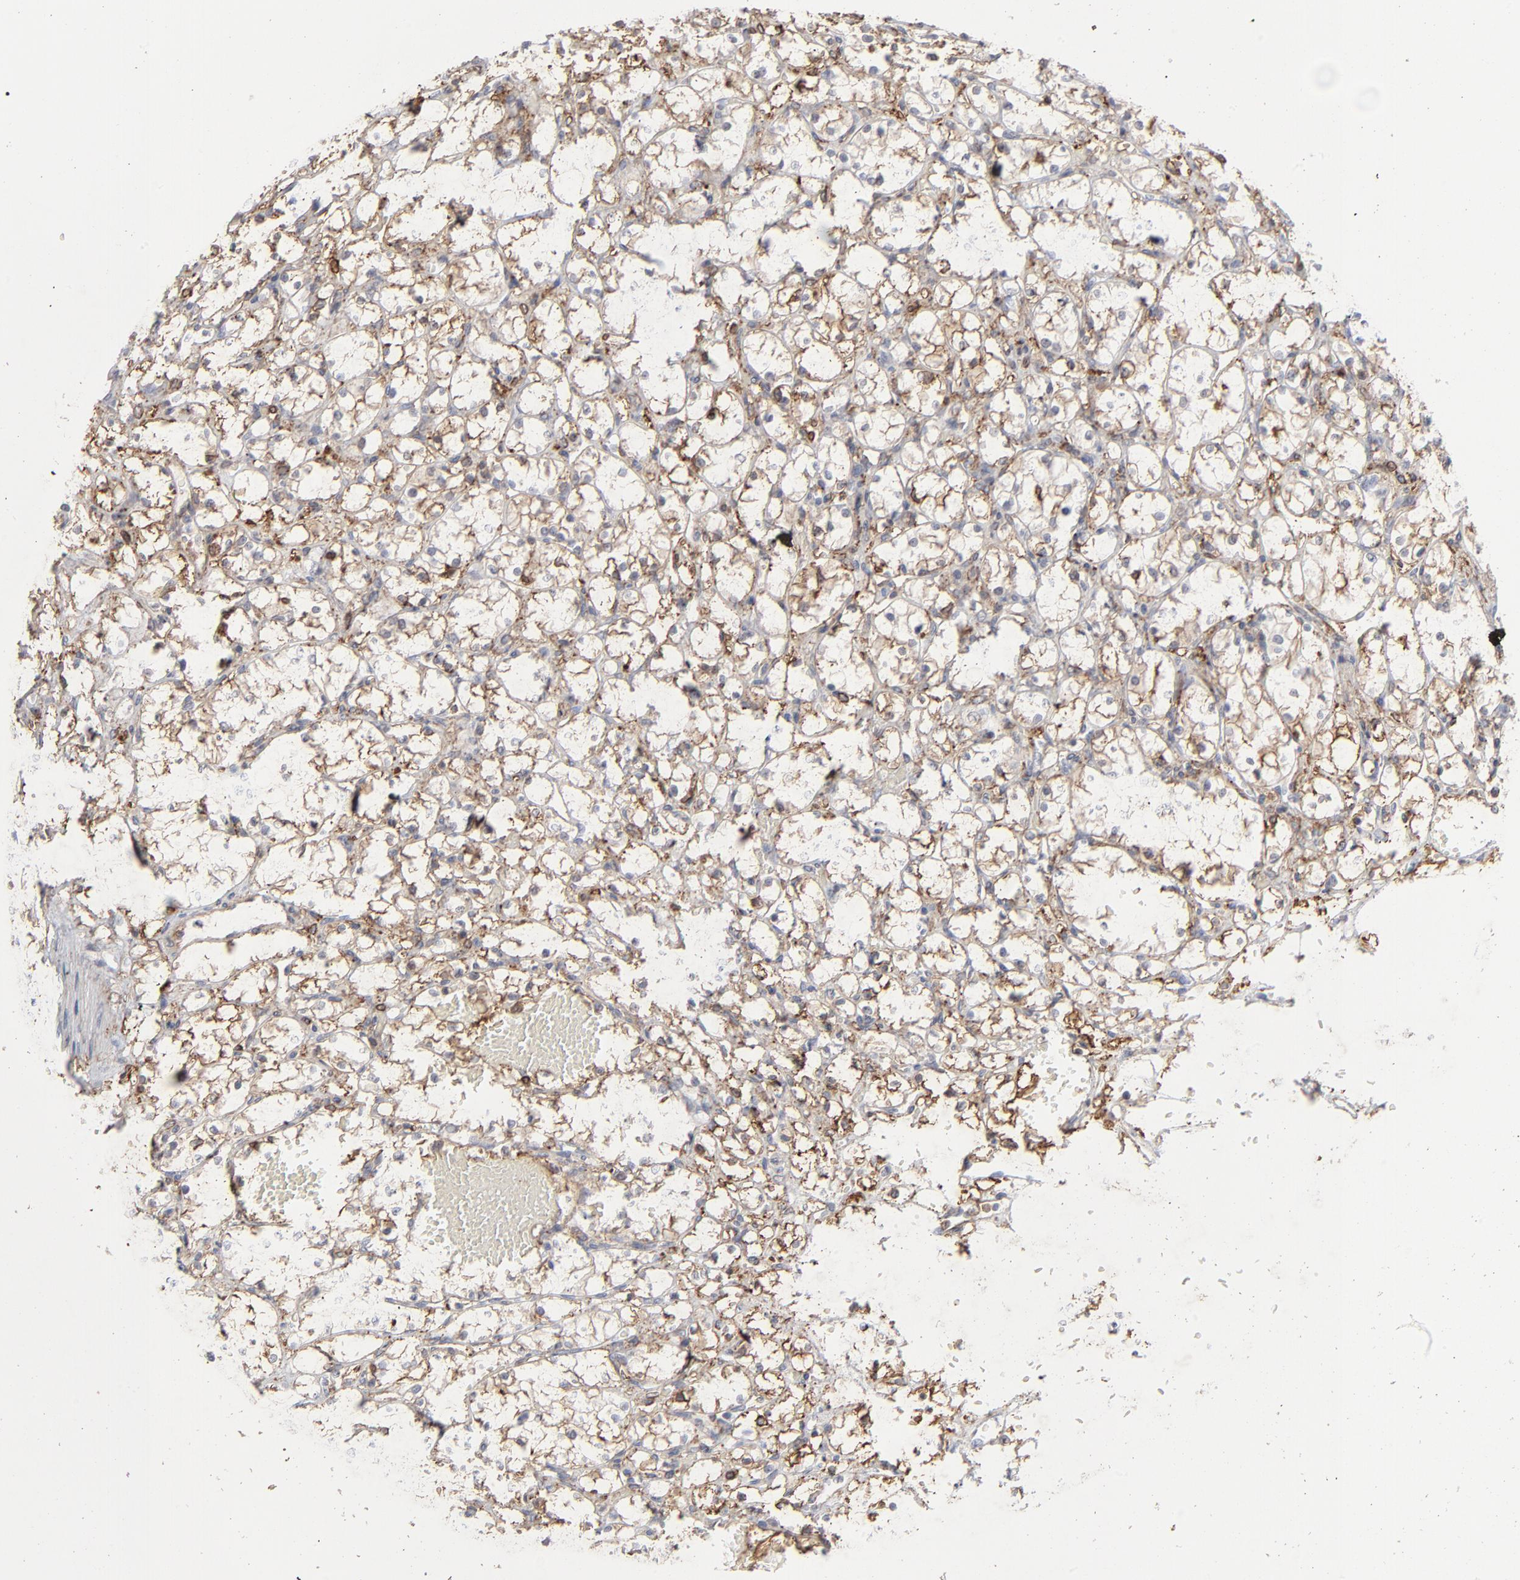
{"staining": {"intensity": "moderate", "quantity": "25%-75%", "location": "cytoplasmic/membranous"}, "tissue": "renal cancer", "cell_type": "Tumor cells", "image_type": "cancer", "snomed": [{"axis": "morphology", "description": "Adenocarcinoma, NOS"}, {"axis": "topography", "description": "Kidney"}], "caption": "A histopathology image of renal cancer stained for a protein shows moderate cytoplasmic/membranous brown staining in tumor cells.", "gene": "ANXA5", "patient": {"sex": "female", "age": 60}}